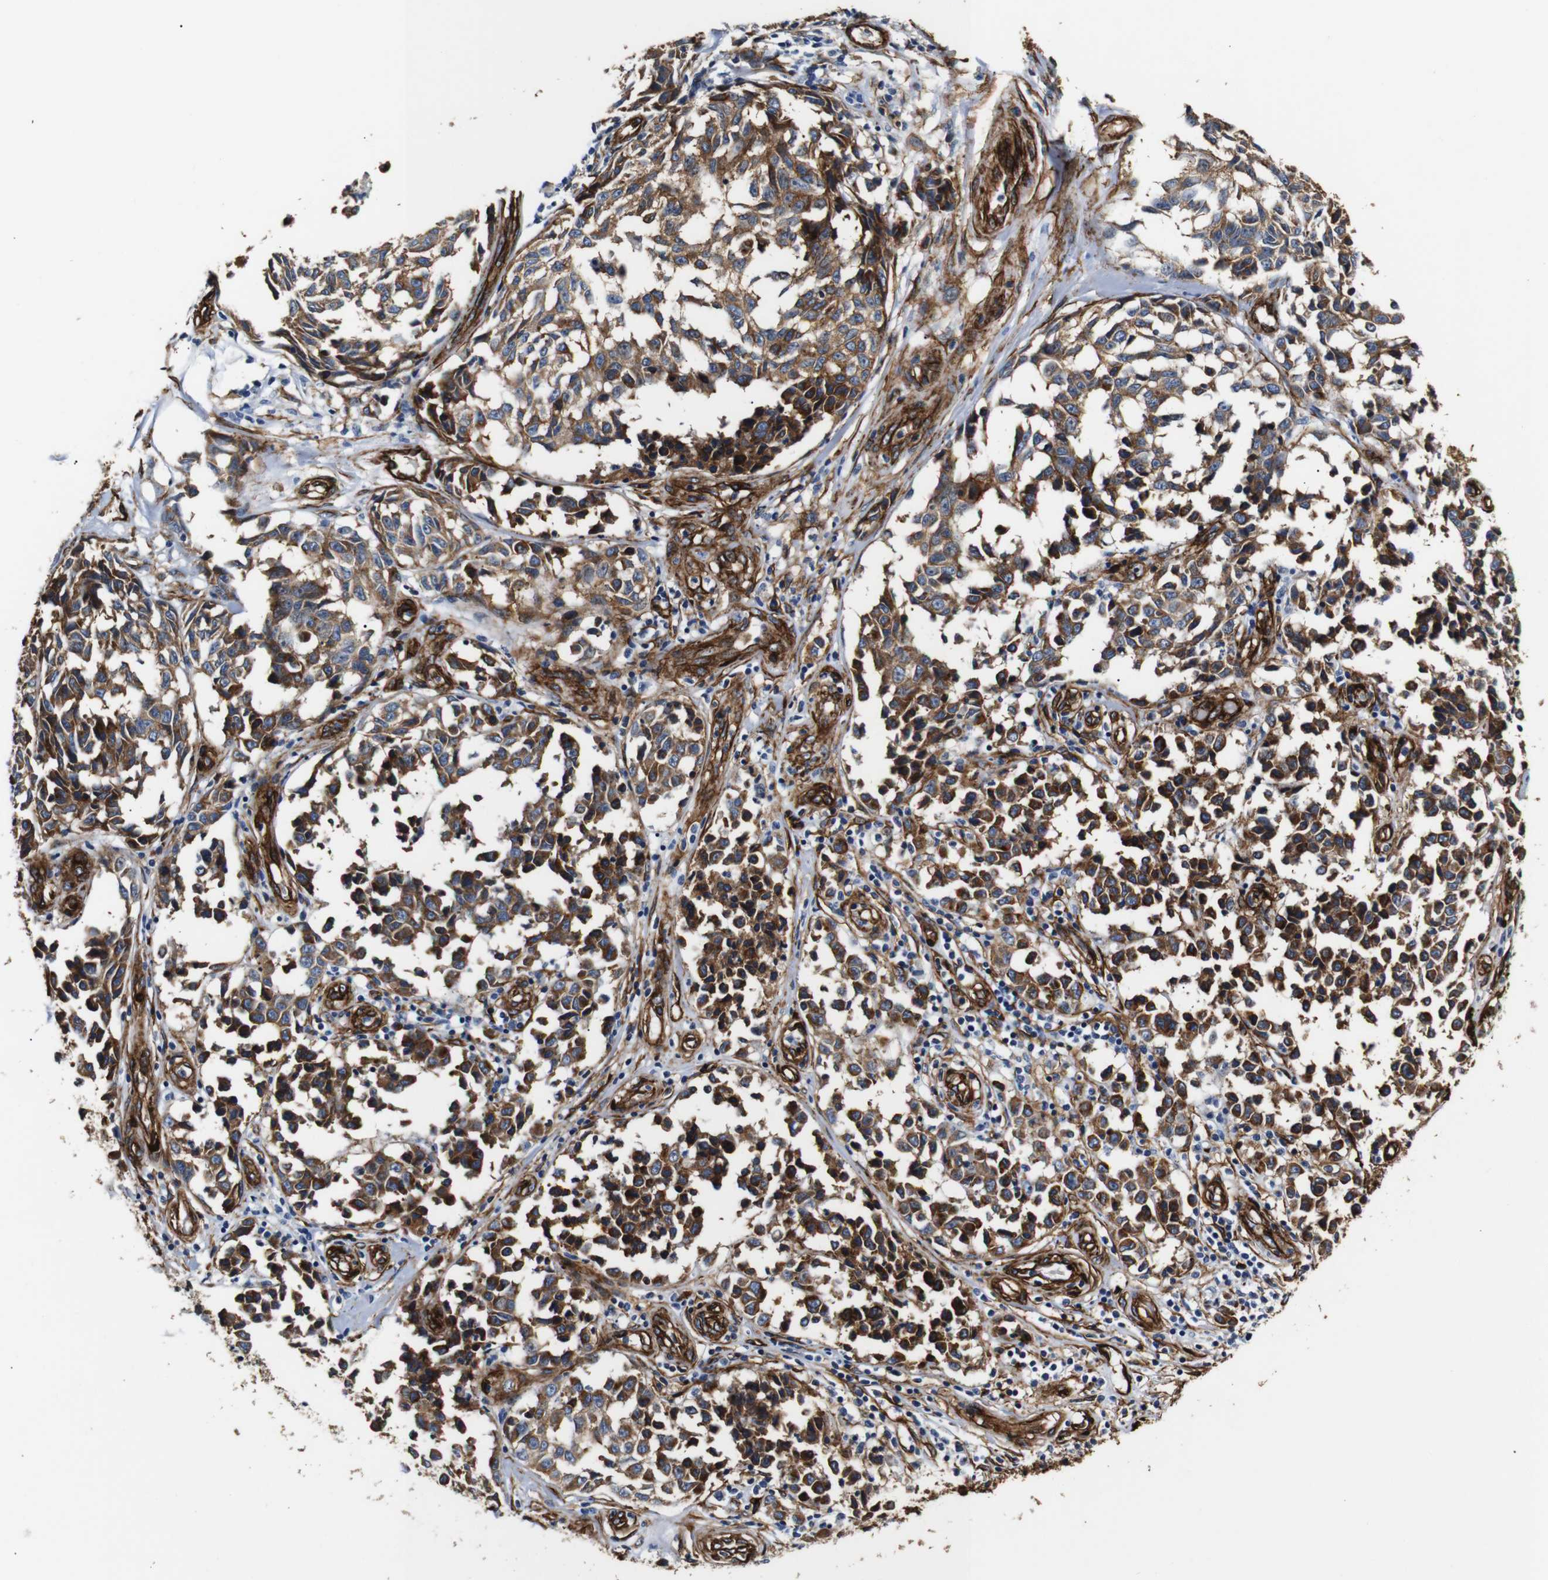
{"staining": {"intensity": "moderate", "quantity": ">75%", "location": "cytoplasmic/membranous"}, "tissue": "melanoma", "cell_type": "Tumor cells", "image_type": "cancer", "snomed": [{"axis": "morphology", "description": "Malignant melanoma, NOS"}, {"axis": "topography", "description": "Skin"}], "caption": "Immunohistochemistry of human malignant melanoma demonstrates medium levels of moderate cytoplasmic/membranous positivity in about >75% of tumor cells.", "gene": "CAV2", "patient": {"sex": "female", "age": 64}}